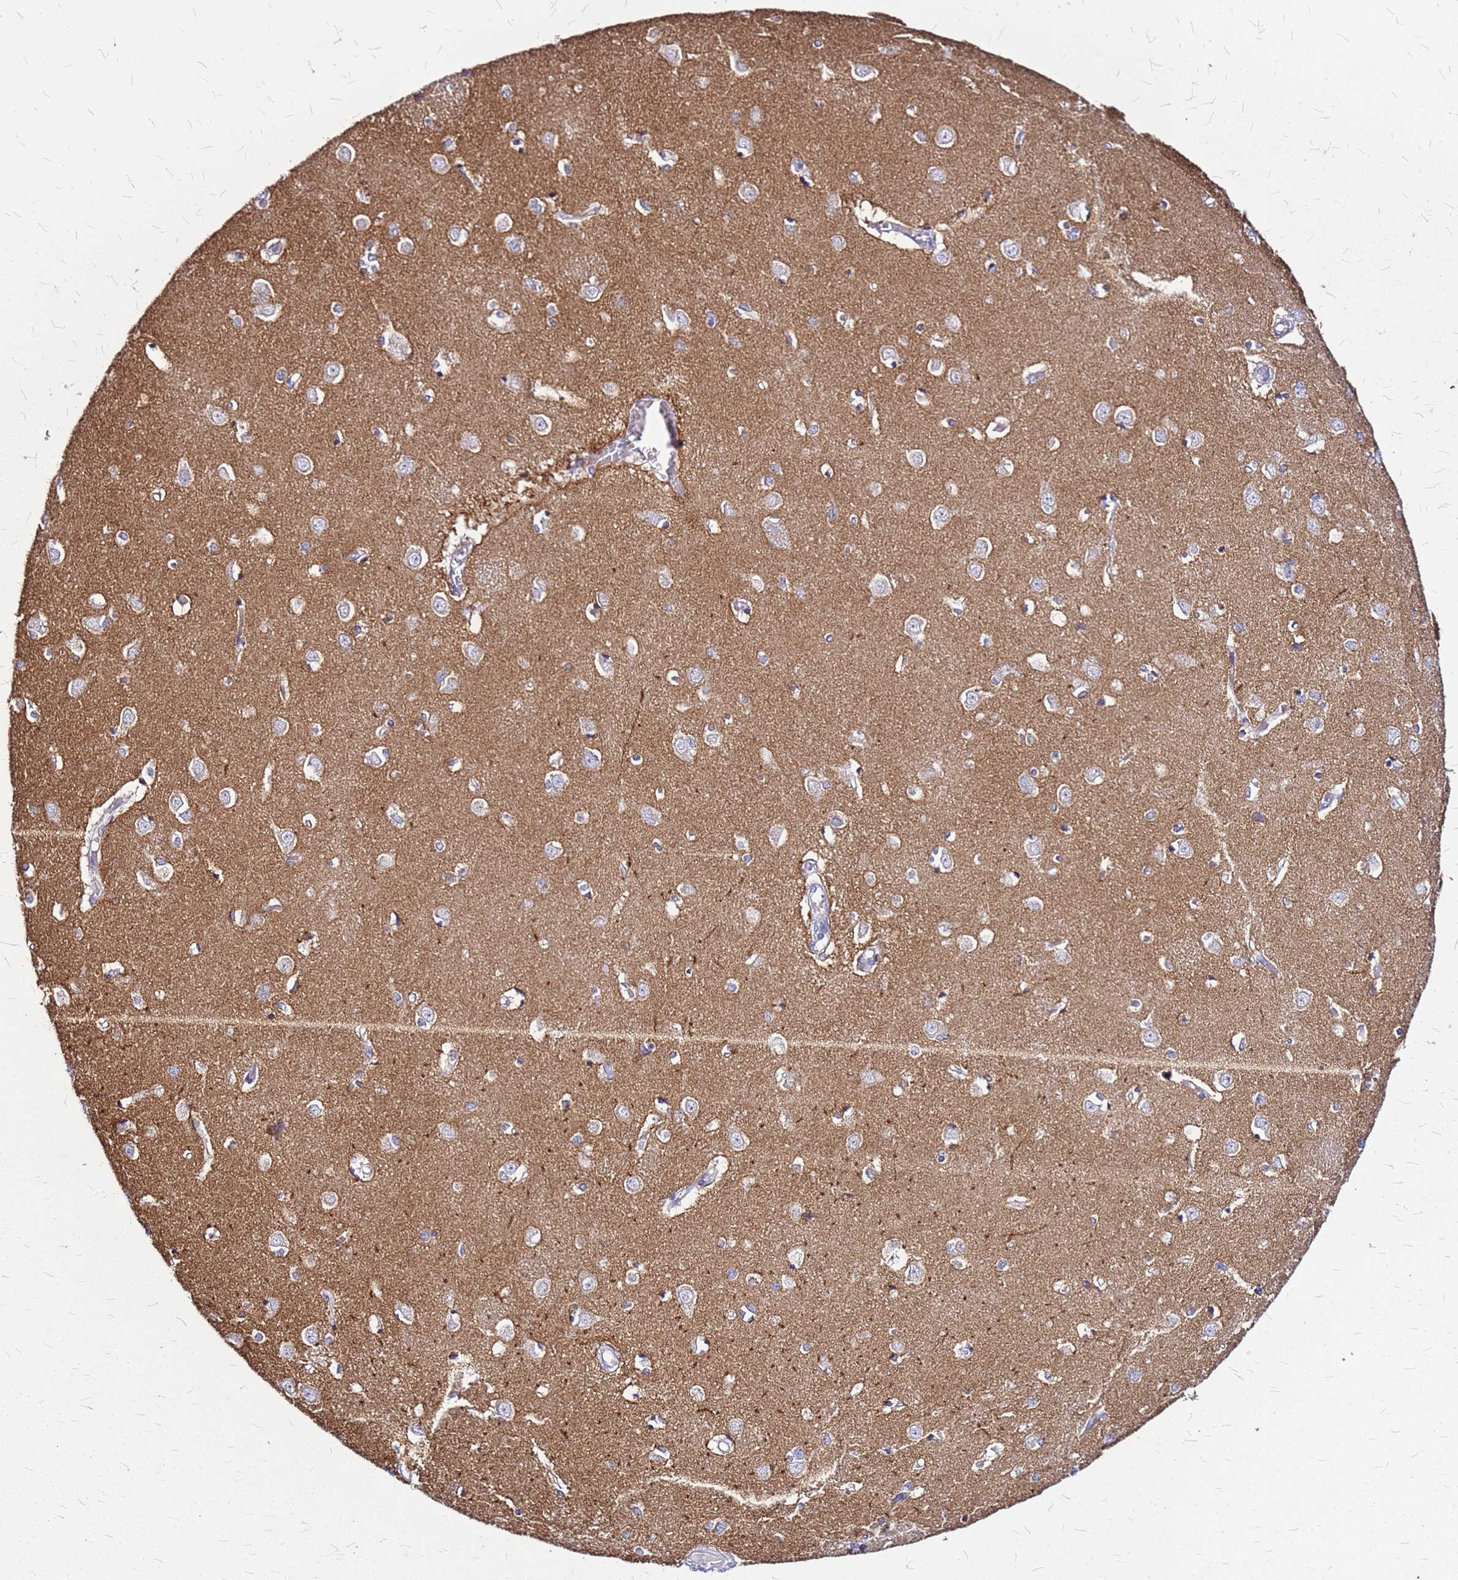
{"staining": {"intensity": "weak", "quantity": "<25%", "location": "cytoplasmic/membranous"}, "tissue": "caudate", "cell_type": "Glial cells", "image_type": "normal", "snomed": [{"axis": "morphology", "description": "Normal tissue, NOS"}, {"axis": "topography", "description": "Lateral ventricle wall"}], "caption": "Immunohistochemistry micrograph of unremarkable caudate stained for a protein (brown), which demonstrates no staining in glial cells.", "gene": "CASD1", "patient": {"sex": "male", "age": 37}}